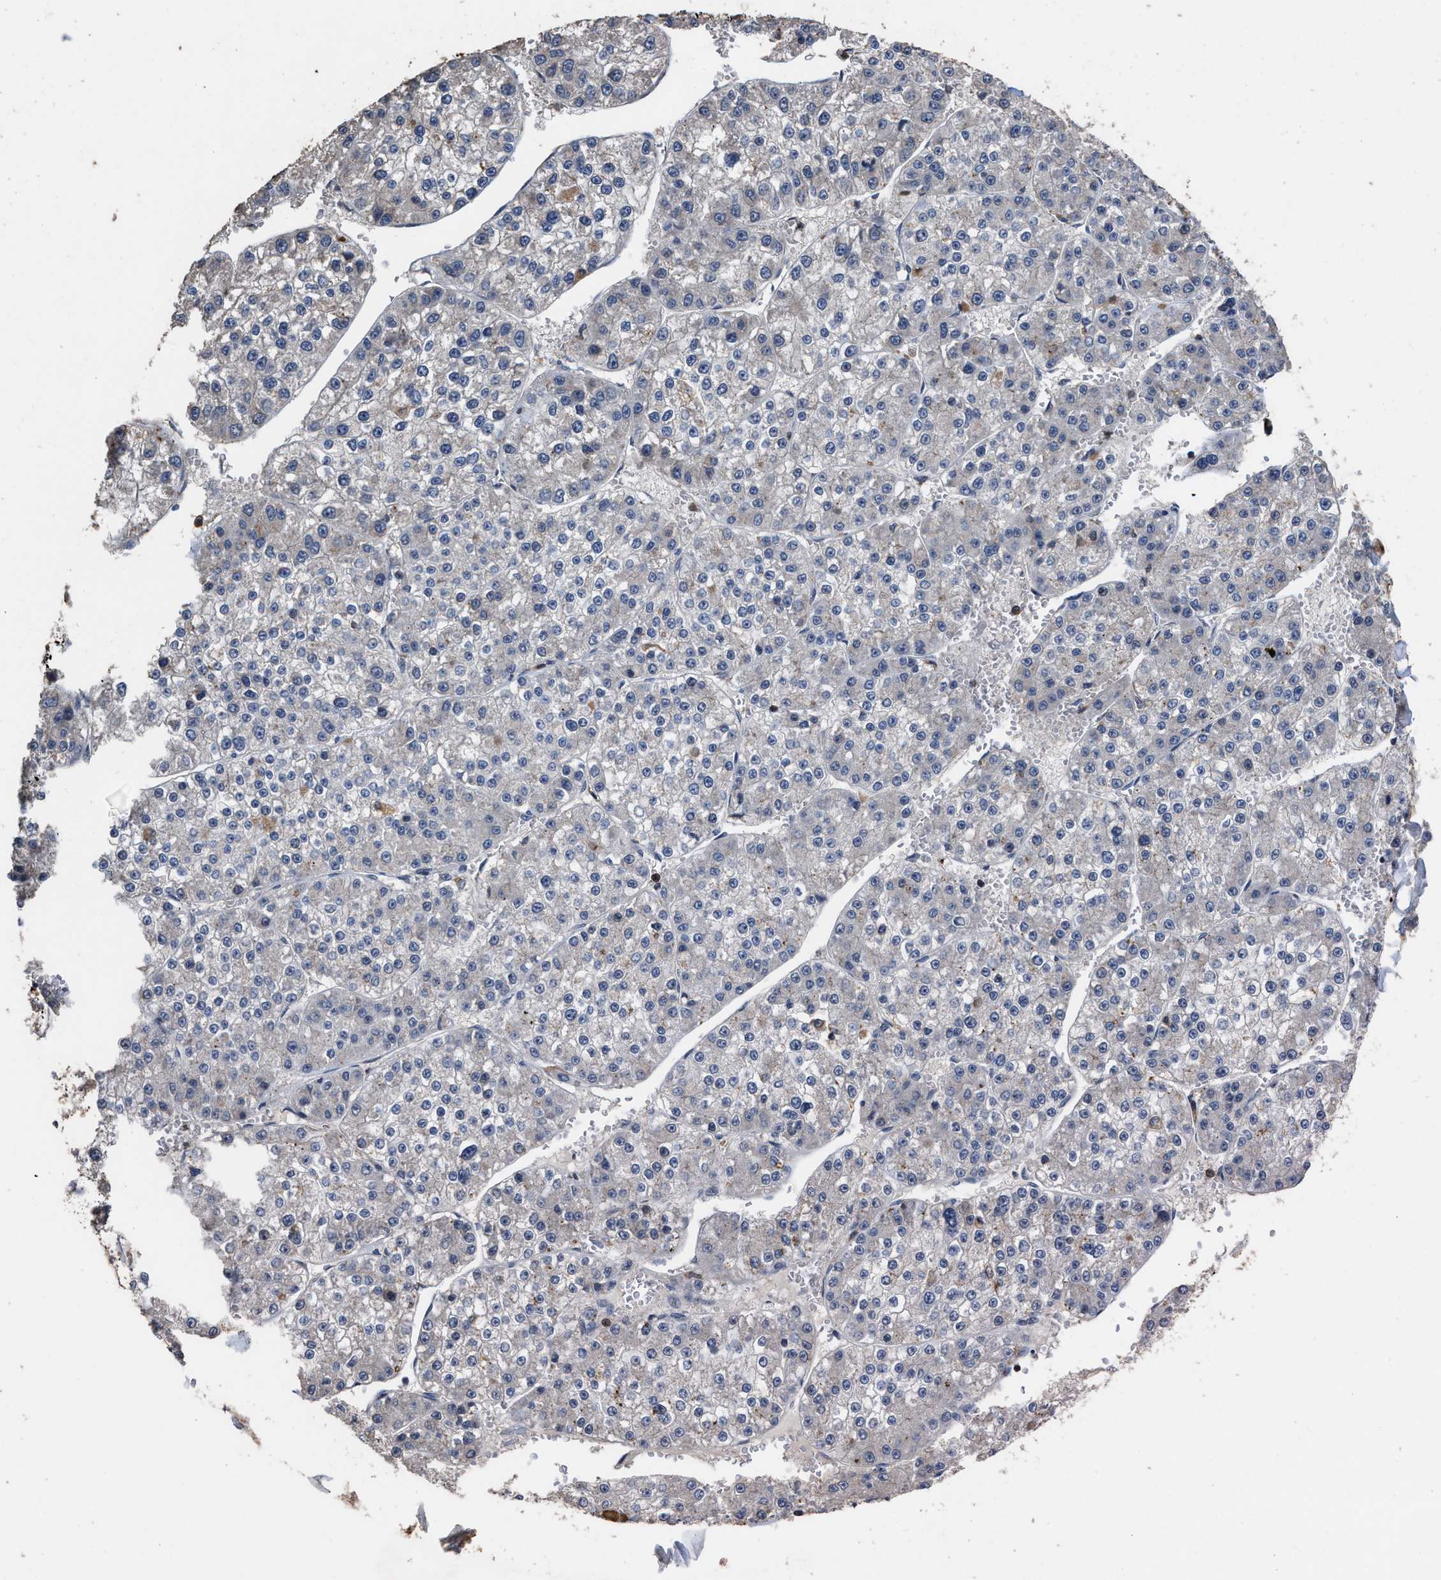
{"staining": {"intensity": "negative", "quantity": "none", "location": "none"}, "tissue": "liver cancer", "cell_type": "Tumor cells", "image_type": "cancer", "snomed": [{"axis": "morphology", "description": "Carcinoma, Hepatocellular, NOS"}, {"axis": "topography", "description": "Liver"}], "caption": "Immunohistochemistry (IHC) photomicrograph of human liver cancer stained for a protein (brown), which demonstrates no staining in tumor cells. (Brightfield microscopy of DAB immunohistochemistry (IHC) at high magnification).", "gene": "TDRKH", "patient": {"sex": "female", "age": 73}}